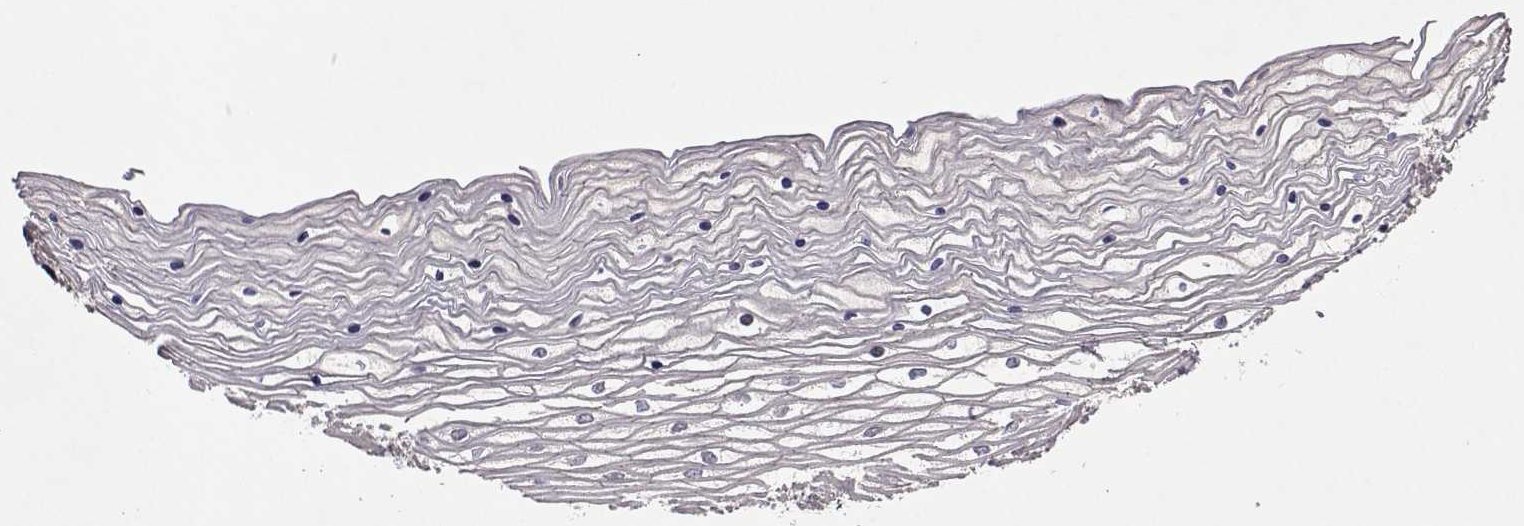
{"staining": {"intensity": "moderate", "quantity": "<25%", "location": "nuclear"}, "tissue": "vagina", "cell_type": "Squamous epithelial cells", "image_type": "normal", "snomed": [{"axis": "morphology", "description": "Normal tissue, NOS"}, {"axis": "topography", "description": "Vagina"}], "caption": "A high-resolution photomicrograph shows IHC staining of normal vagina, which exhibits moderate nuclear positivity in about <25% of squamous epithelial cells.", "gene": "DHTKD1", "patient": {"sex": "female", "age": 45}}